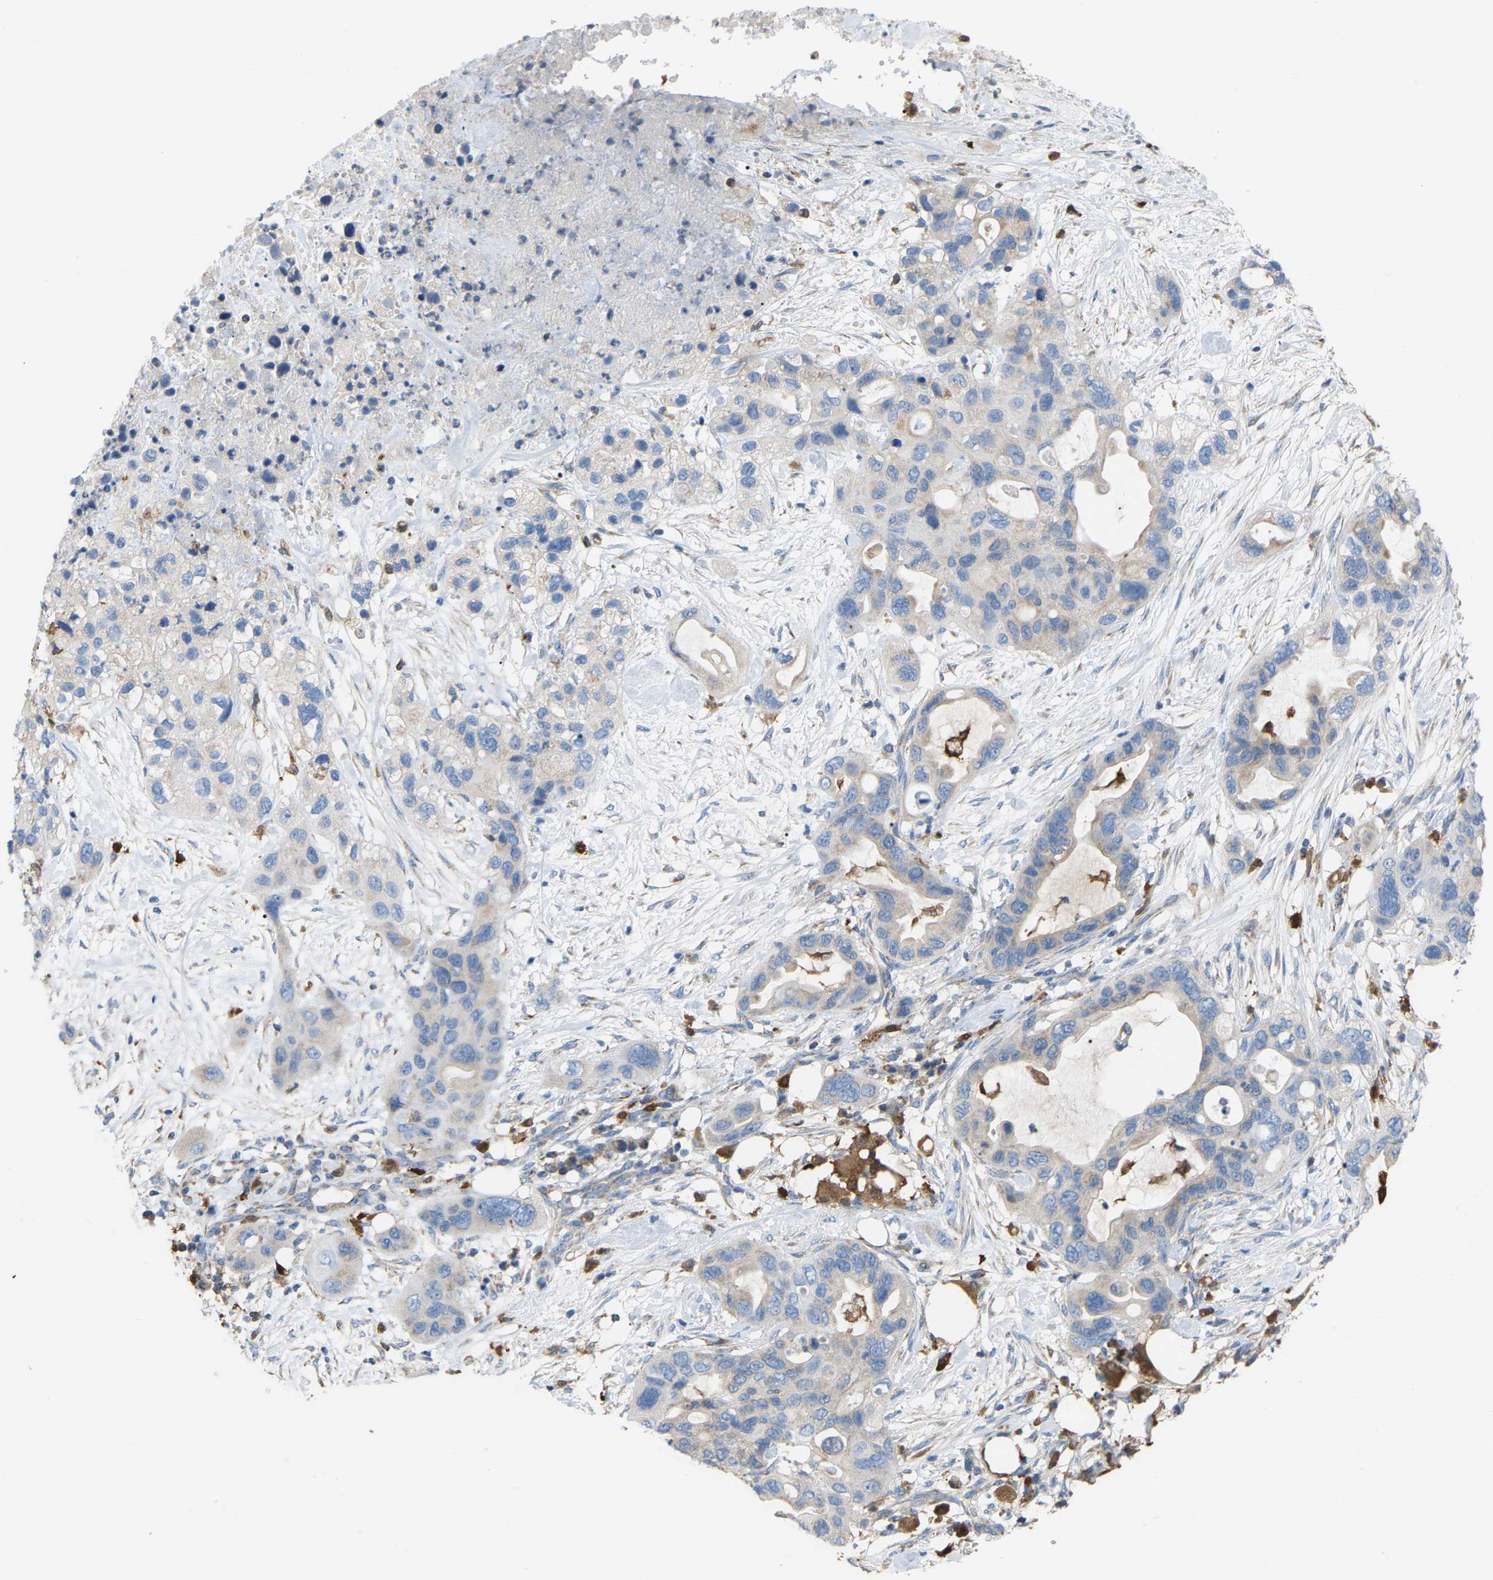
{"staining": {"intensity": "negative", "quantity": "none", "location": "none"}, "tissue": "pancreatic cancer", "cell_type": "Tumor cells", "image_type": "cancer", "snomed": [{"axis": "morphology", "description": "Adenocarcinoma, NOS"}, {"axis": "topography", "description": "Pancreas"}], "caption": "Tumor cells show no significant staining in pancreatic cancer (adenocarcinoma).", "gene": "CROT", "patient": {"sex": "female", "age": 71}}